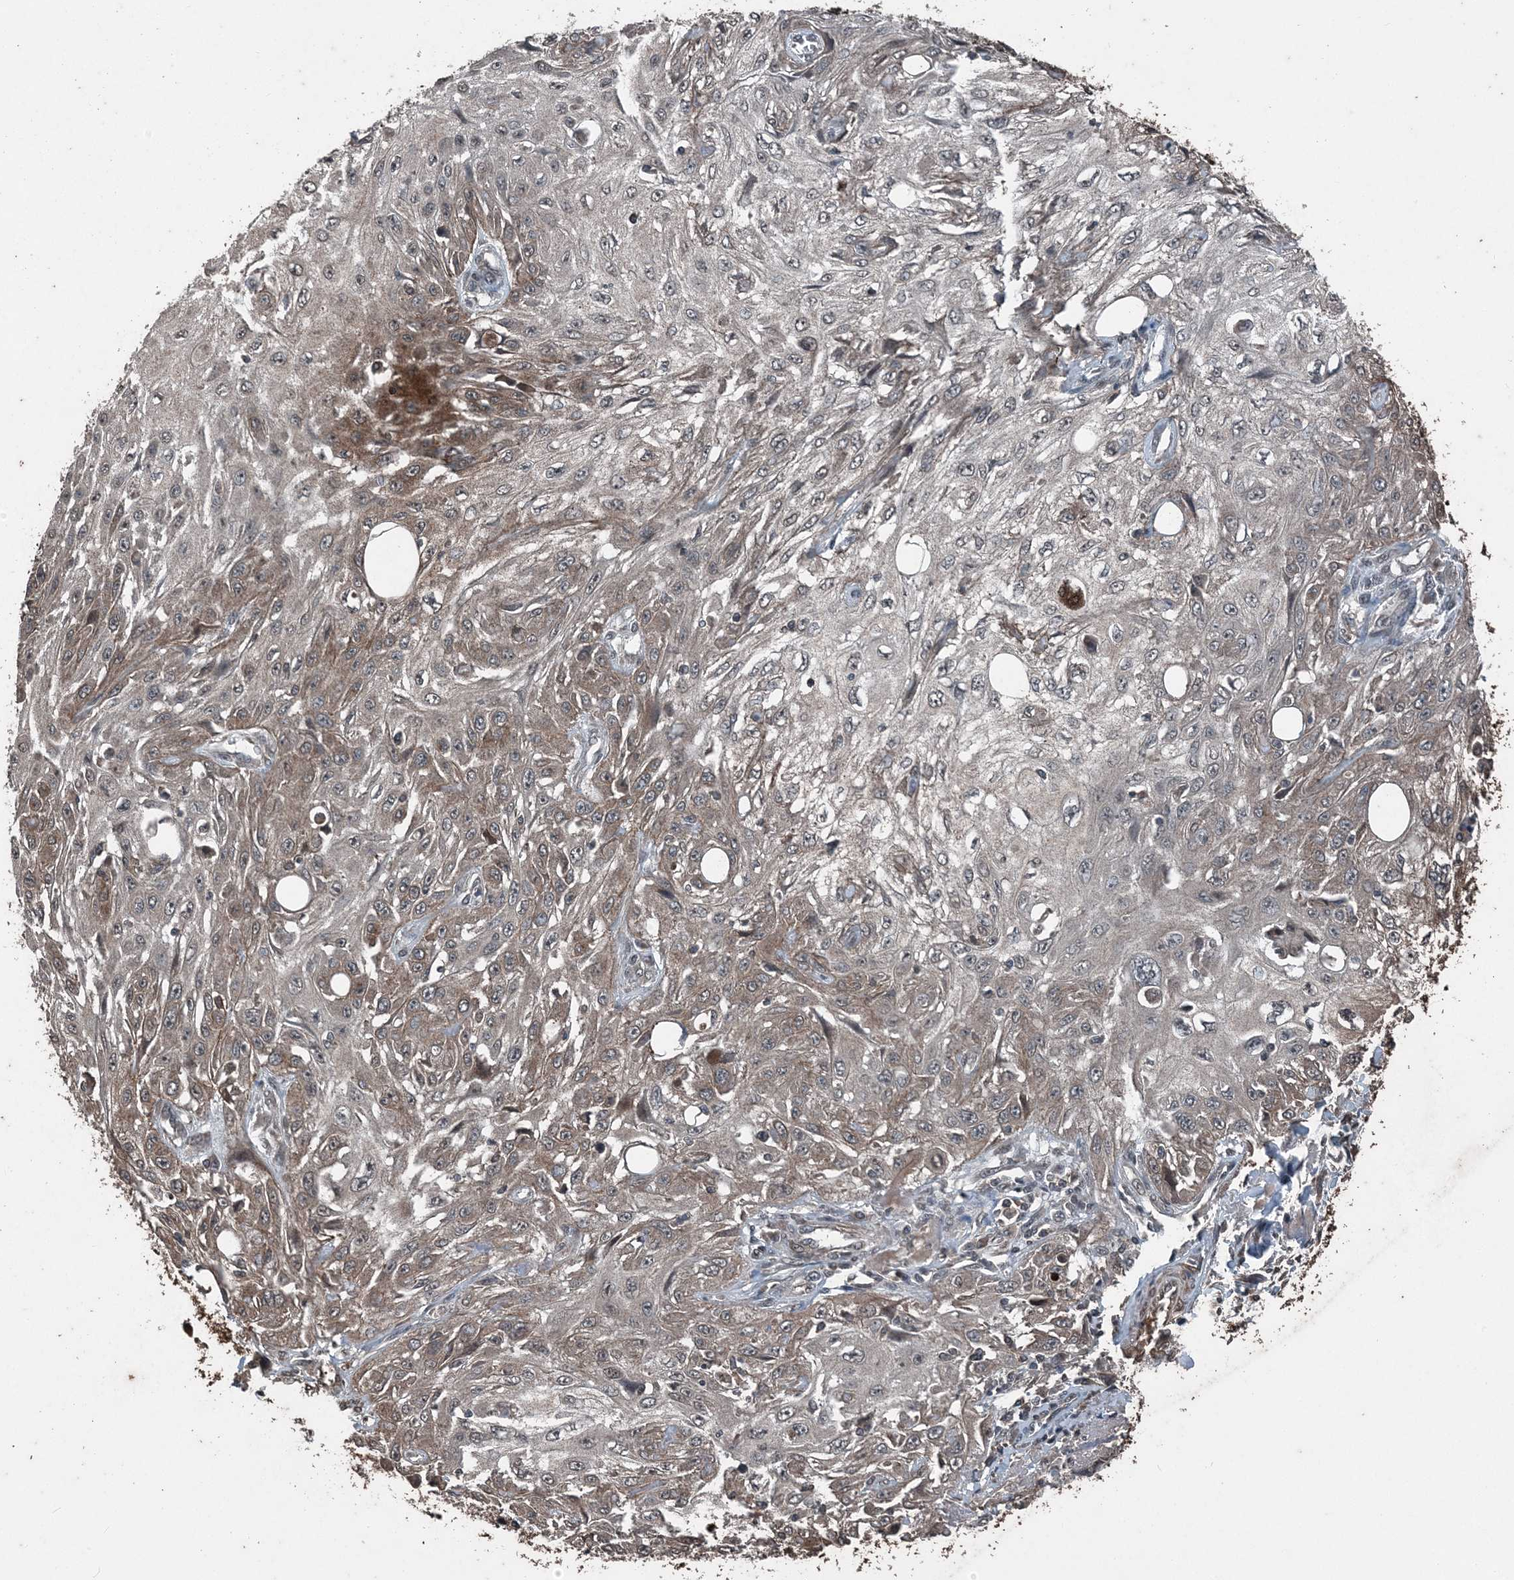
{"staining": {"intensity": "moderate", "quantity": "<25%", "location": "cytoplasmic/membranous"}, "tissue": "skin cancer", "cell_type": "Tumor cells", "image_type": "cancer", "snomed": [{"axis": "morphology", "description": "Squamous cell carcinoma, NOS"}, {"axis": "topography", "description": "Skin"}], "caption": "Skin squamous cell carcinoma was stained to show a protein in brown. There is low levels of moderate cytoplasmic/membranous staining in approximately <25% of tumor cells.", "gene": "CFL1", "patient": {"sex": "male", "age": 75}}